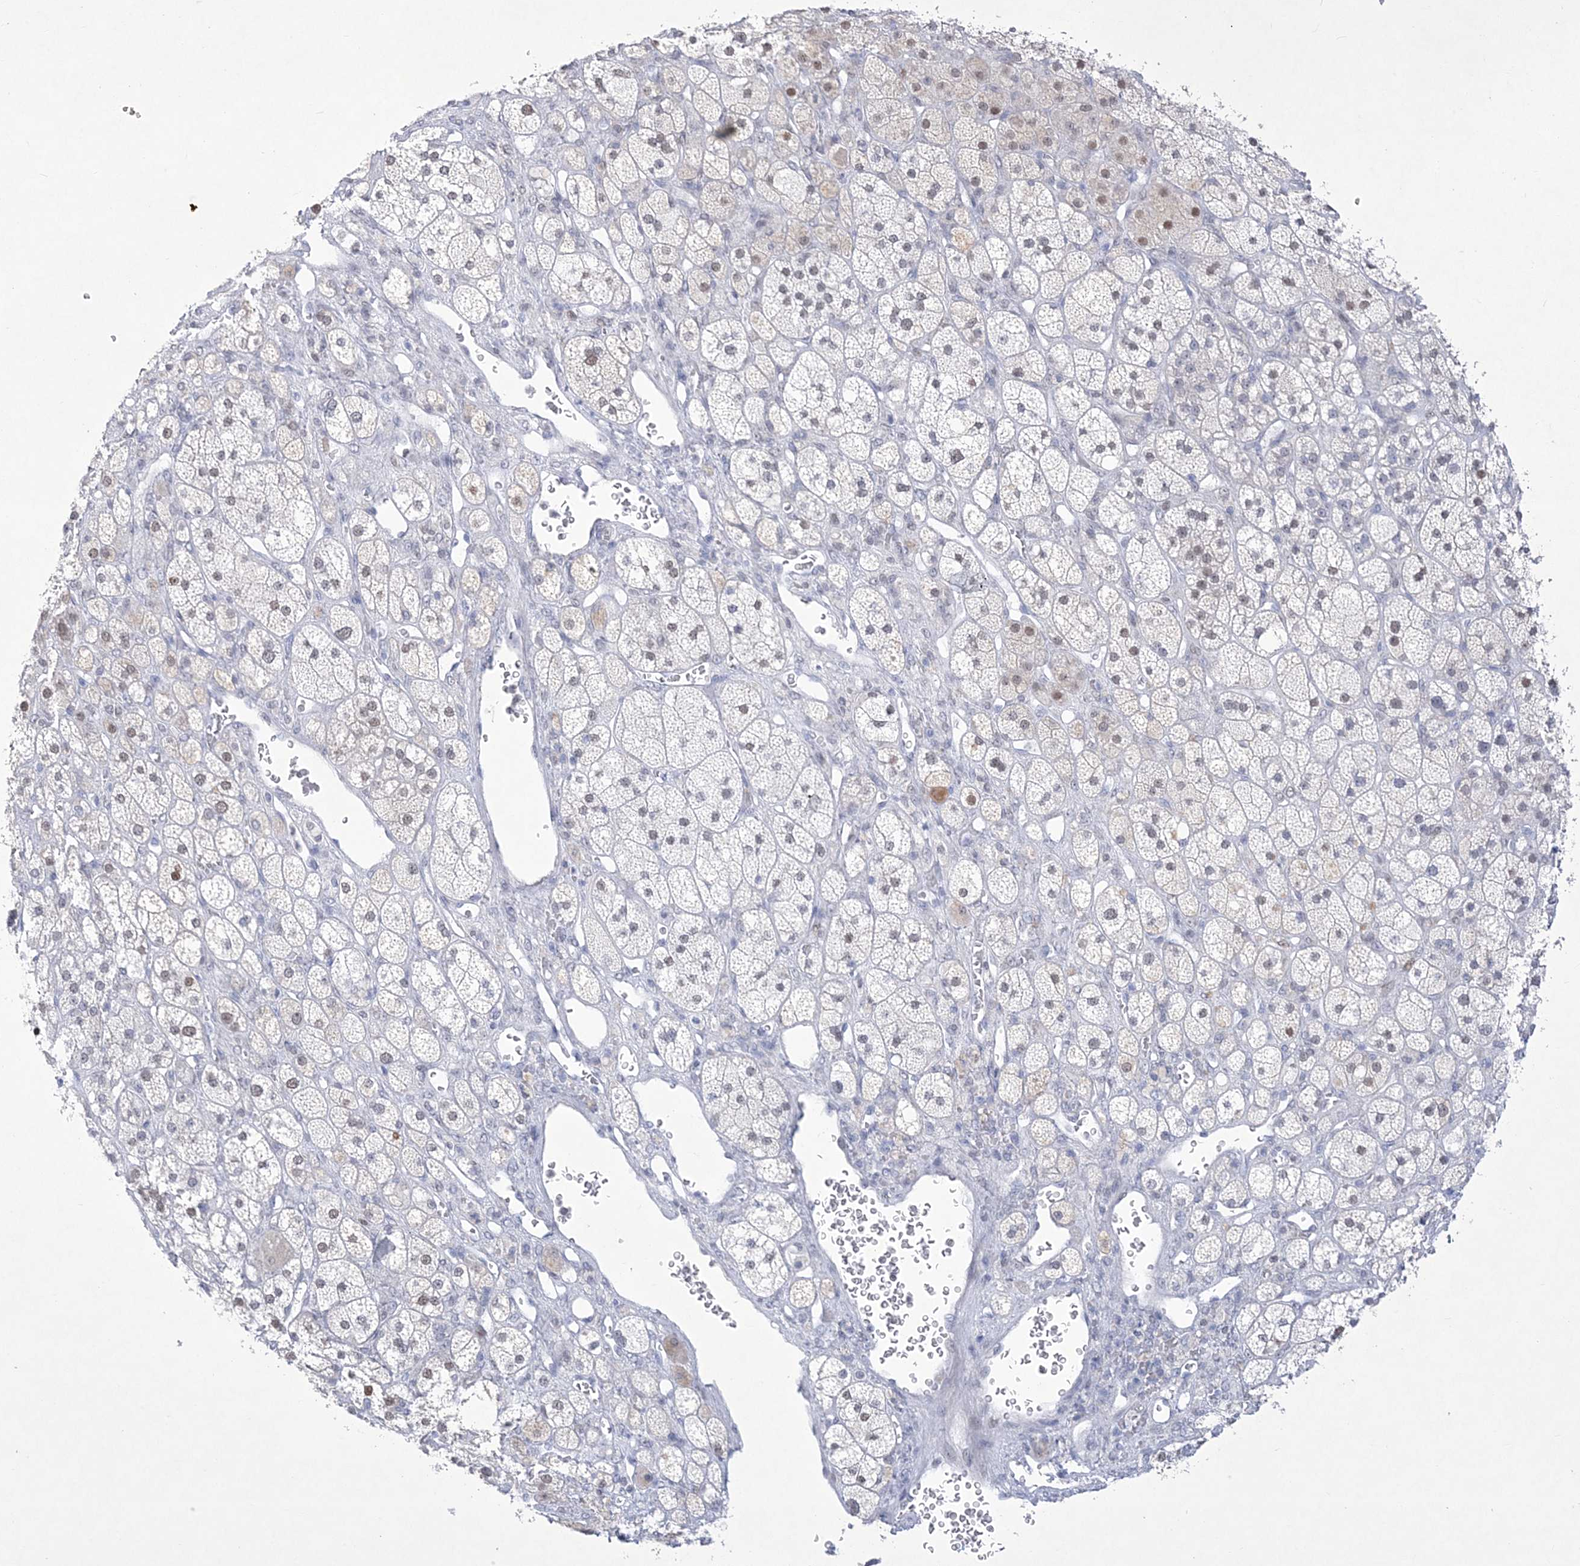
{"staining": {"intensity": "weak", "quantity": "<25%", "location": "nuclear"}, "tissue": "adrenal gland", "cell_type": "Glandular cells", "image_type": "normal", "snomed": [{"axis": "morphology", "description": "Normal tissue, NOS"}, {"axis": "topography", "description": "Adrenal gland"}], "caption": "Immunohistochemical staining of unremarkable human adrenal gland demonstrates no significant expression in glandular cells.", "gene": "WDR27", "patient": {"sex": "male", "age": 61}}